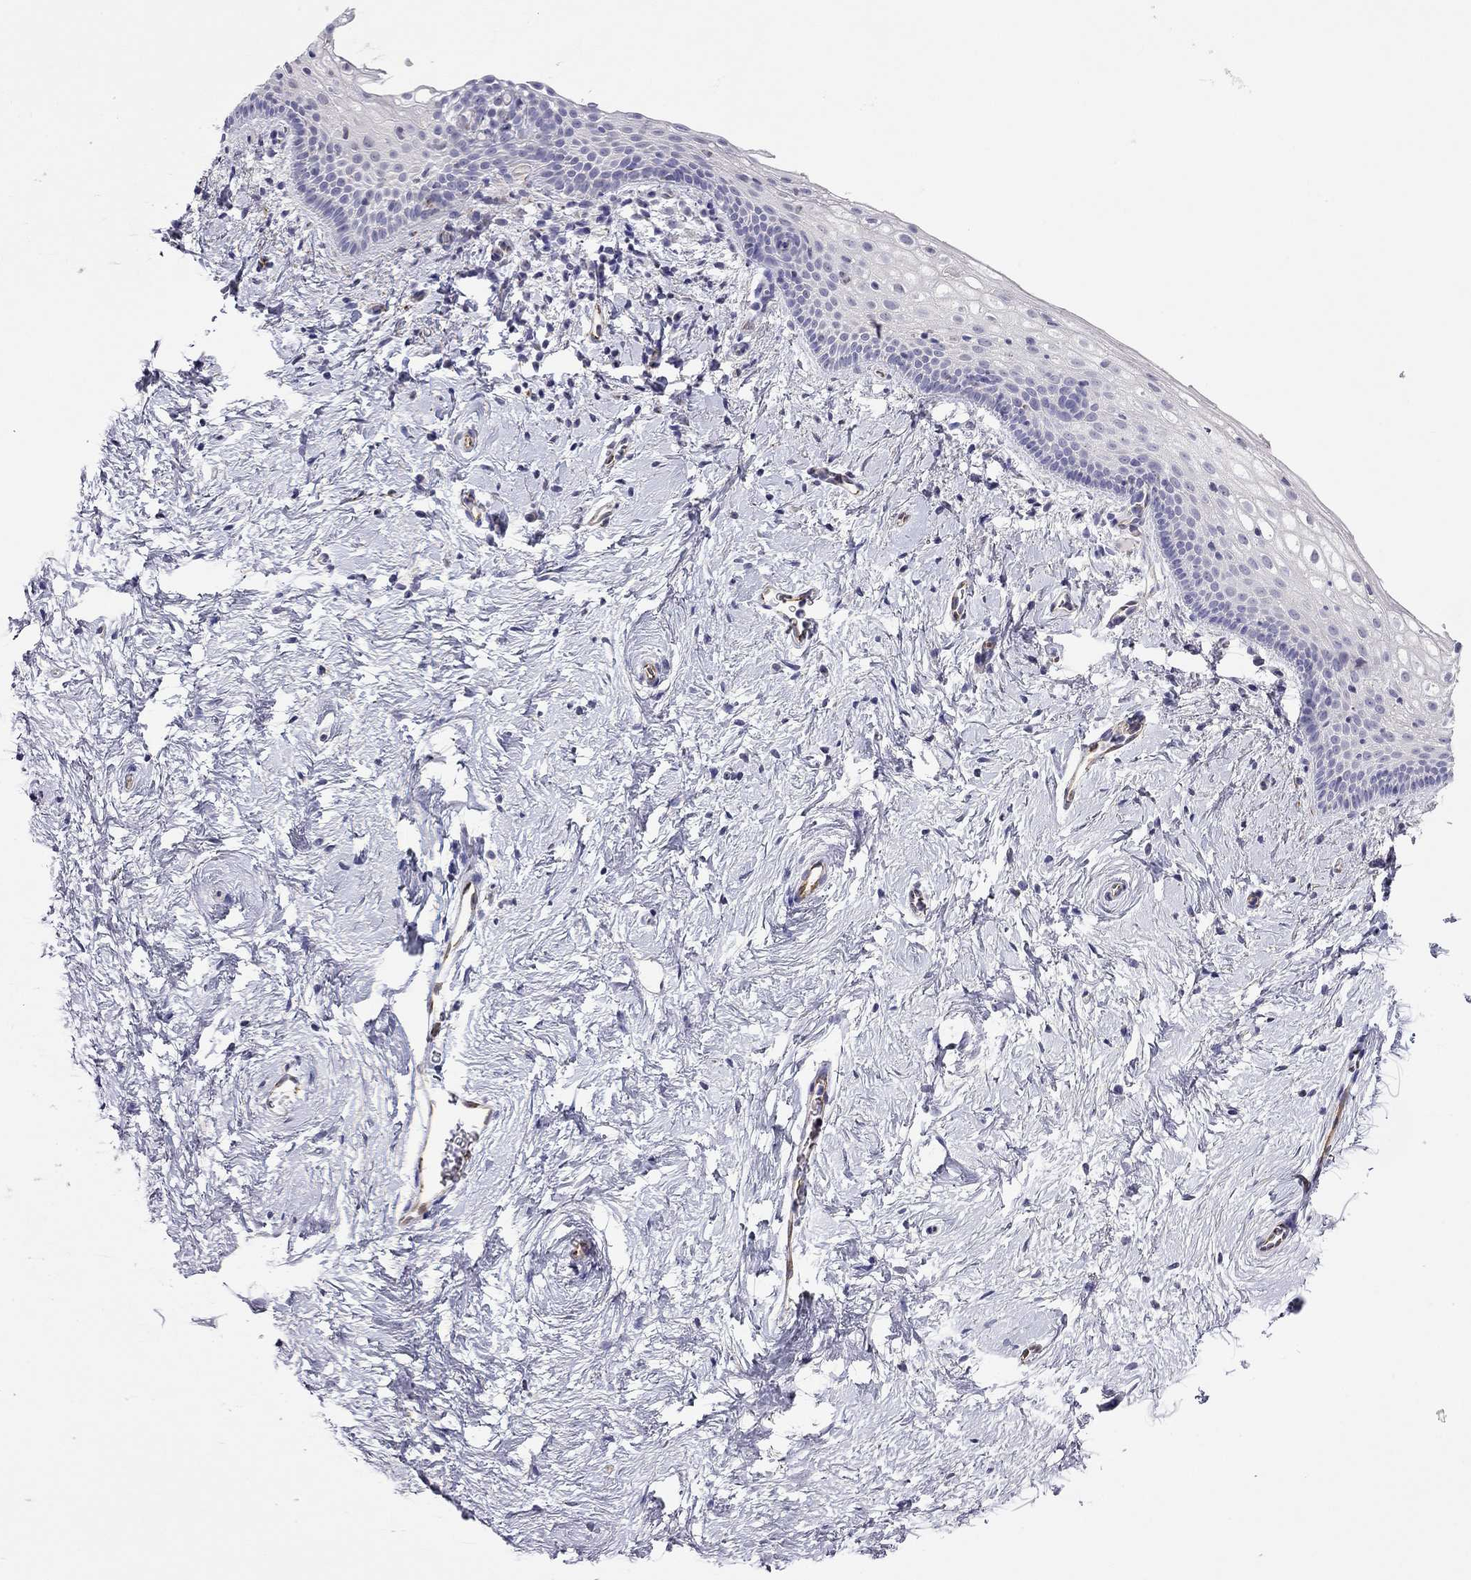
{"staining": {"intensity": "negative", "quantity": "none", "location": "none"}, "tissue": "vagina", "cell_type": "Squamous epithelial cells", "image_type": "normal", "snomed": [{"axis": "morphology", "description": "Normal tissue, NOS"}, {"axis": "topography", "description": "Vagina"}], "caption": "Vagina was stained to show a protein in brown. There is no significant expression in squamous epithelial cells. (Stains: DAB IHC with hematoxylin counter stain, Microscopy: brightfield microscopy at high magnification).", "gene": "RTL1", "patient": {"sex": "female", "age": 61}}